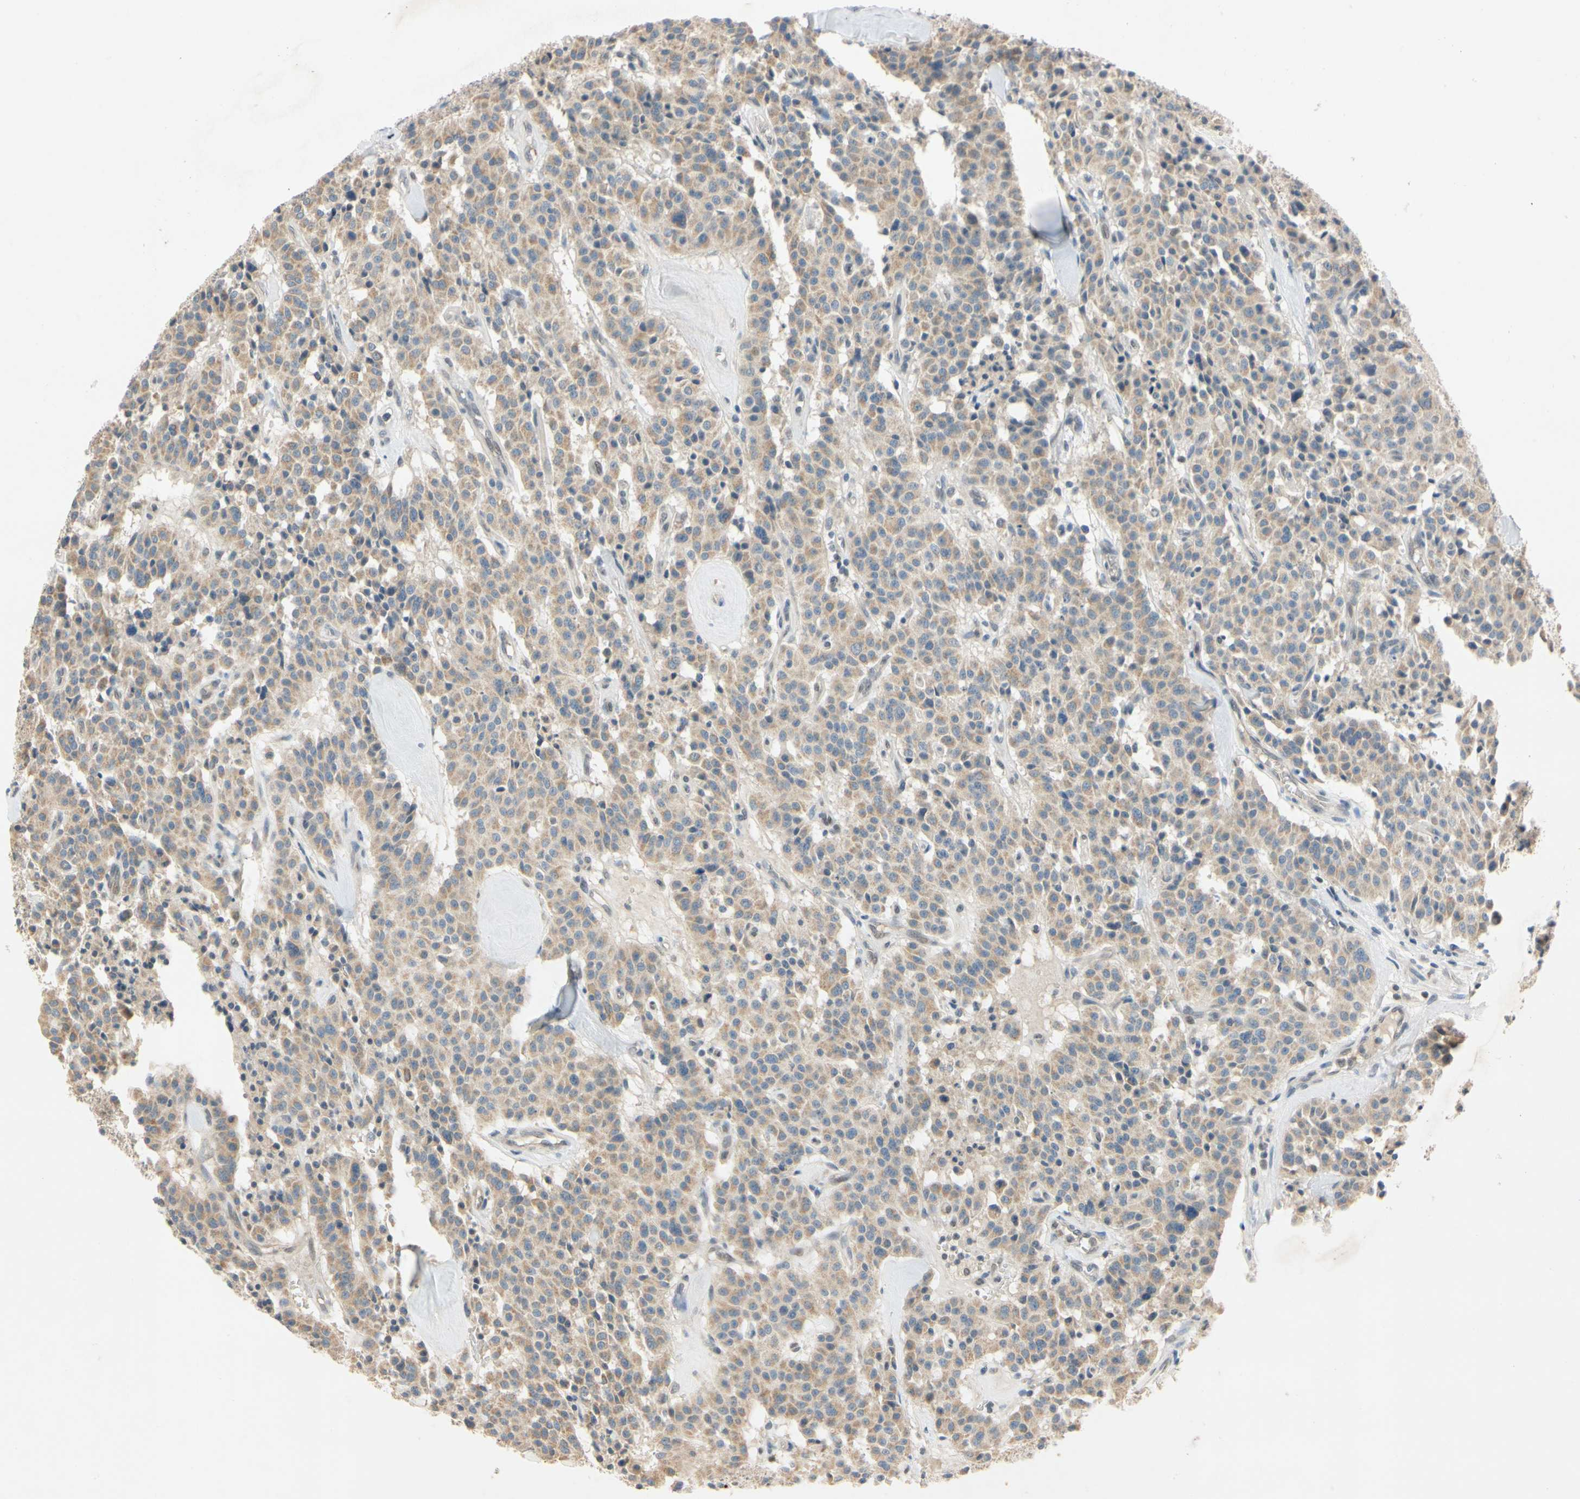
{"staining": {"intensity": "weak", "quantity": ">75%", "location": "cytoplasmic/membranous"}, "tissue": "carcinoid", "cell_type": "Tumor cells", "image_type": "cancer", "snomed": [{"axis": "morphology", "description": "Carcinoid, malignant, NOS"}, {"axis": "topography", "description": "Lung"}], "caption": "DAB (3,3'-diaminobenzidine) immunohistochemical staining of human malignant carcinoid shows weak cytoplasmic/membranous protein positivity in approximately >75% of tumor cells. (IHC, brightfield microscopy, high magnification).", "gene": "RIOX2", "patient": {"sex": "male", "age": 30}}